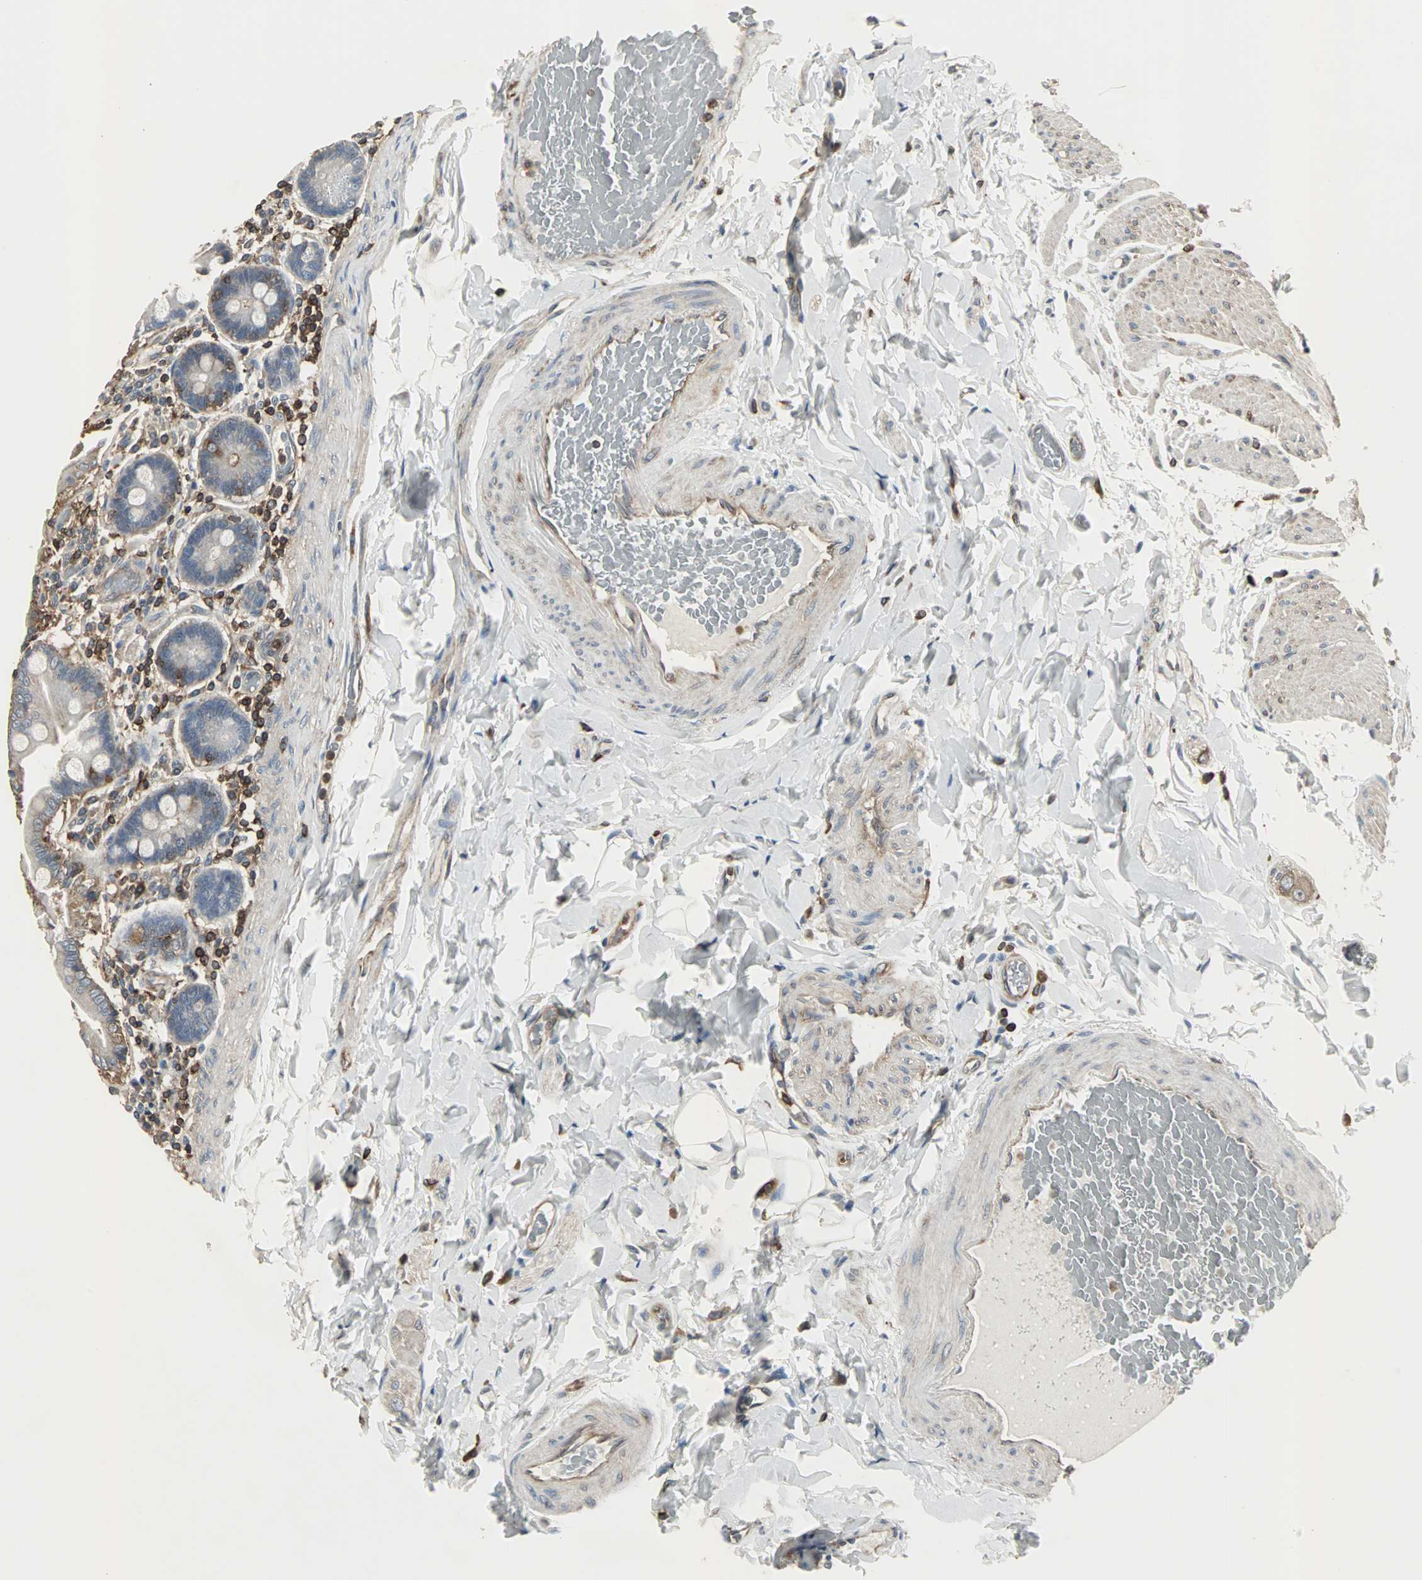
{"staining": {"intensity": "moderate", "quantity": "<25%", "location": "cytoplasmic/membranous"}, "tissue": "duodenum", "cell_type": "Glandular cells", "image_type": "normal", "snomed": [{"axis": "morphology", "description": "Normal tissue, NOS"}, {"axis": "topography", "description": "Duodenum"}], "caption": "Duodenum stained with DAB IHC demonstrates low levels of moderate cytoplasmic/membranous expression in approximately <25% of glandular cells.", "gene": "LRRFIP1", "patient": {"sex": "female", "age": 53}}